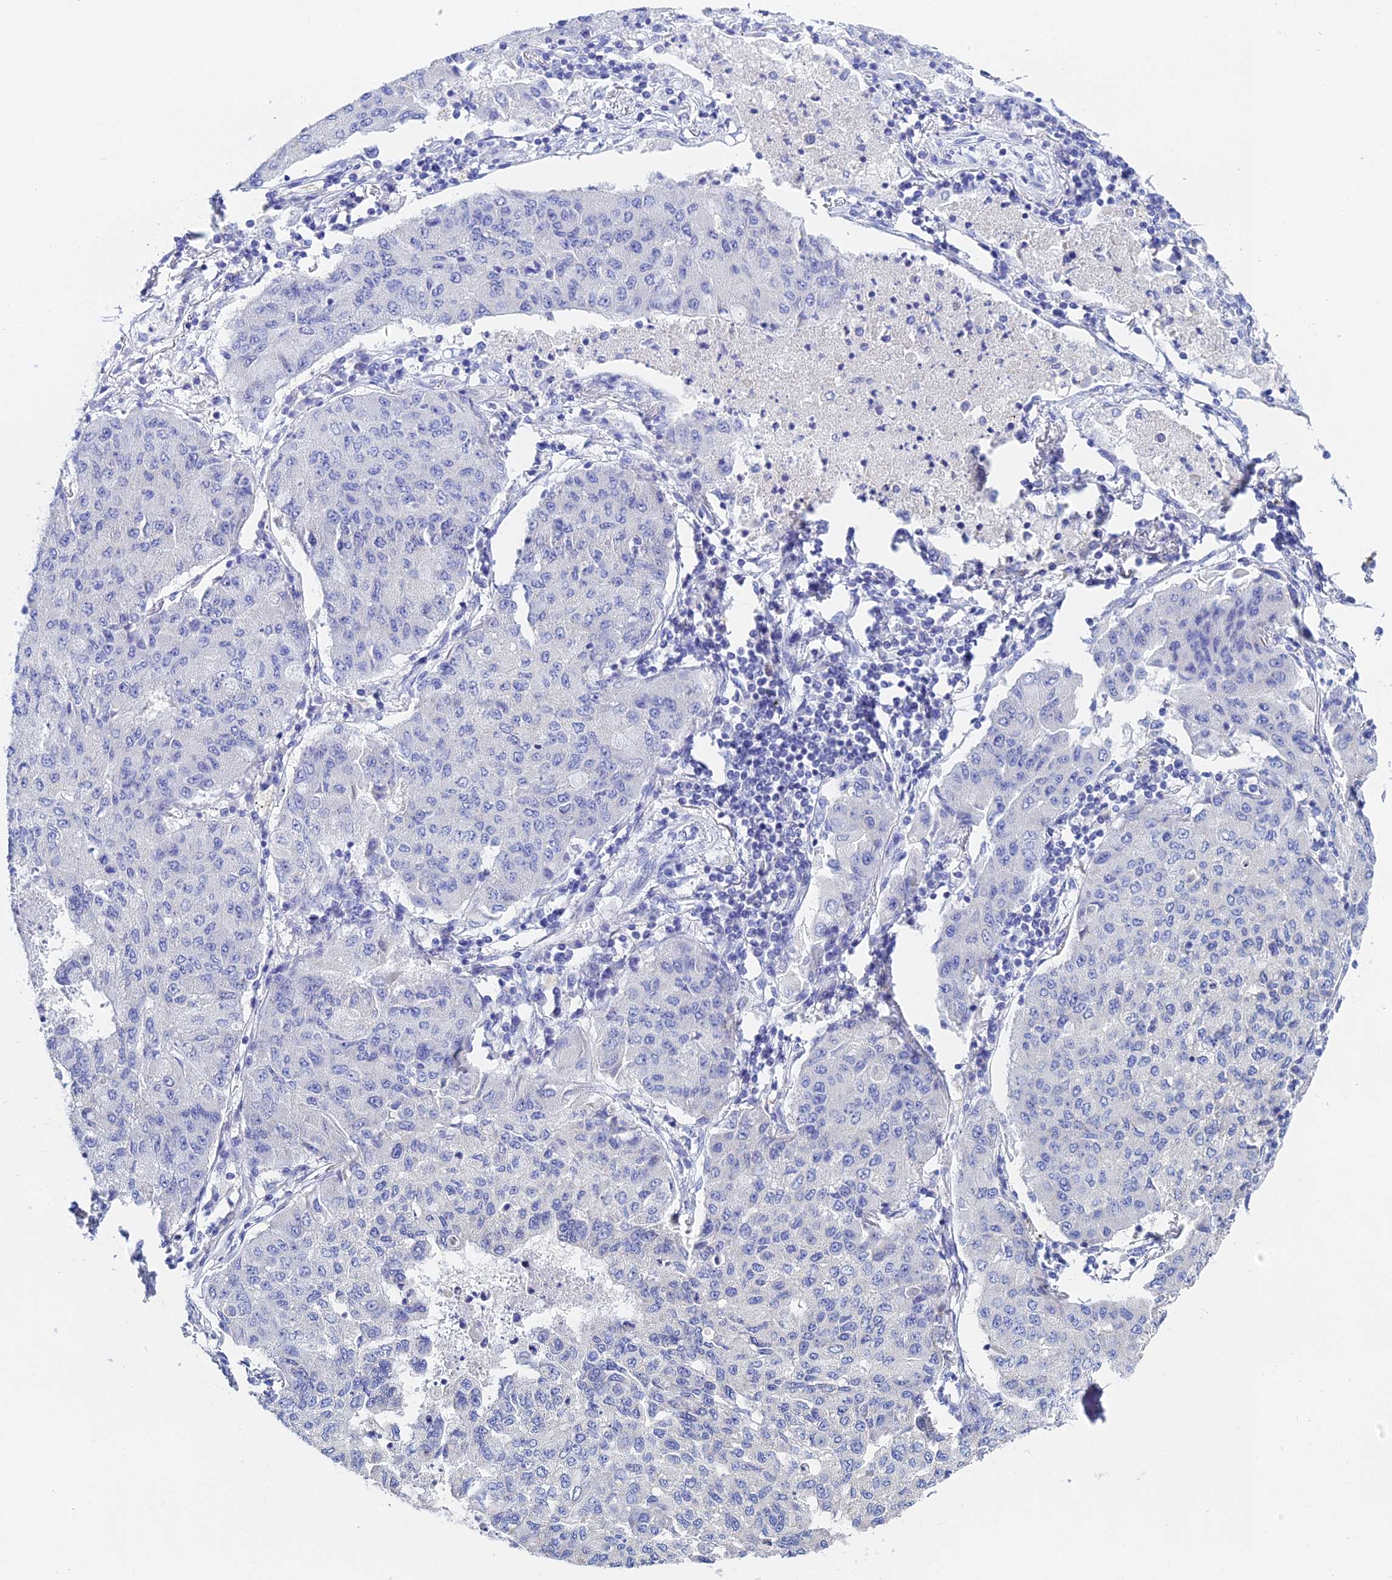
{"staining": {"intensity": "negative", "quantity": "none", "location": "none"}, "tissue": "lung cancer", "cell_type": "Tumor cells", "image_type": "cancer", "snomed": [{"axis": "morphology", "description": "Squamous cell carcinoma, NOS"}, {"axis": "topography", "description": "Lung"}], "caption": "A histopathology image of human lung squamous cell carcinoma is negative for staining in tumor cells. (DAB (3,3'-diaminobenzidine) immunohistochemistry (IHC) with hematoxylin counter stain).", "gene": "OCM", "patient": {"sex": "male", "age": 74}}